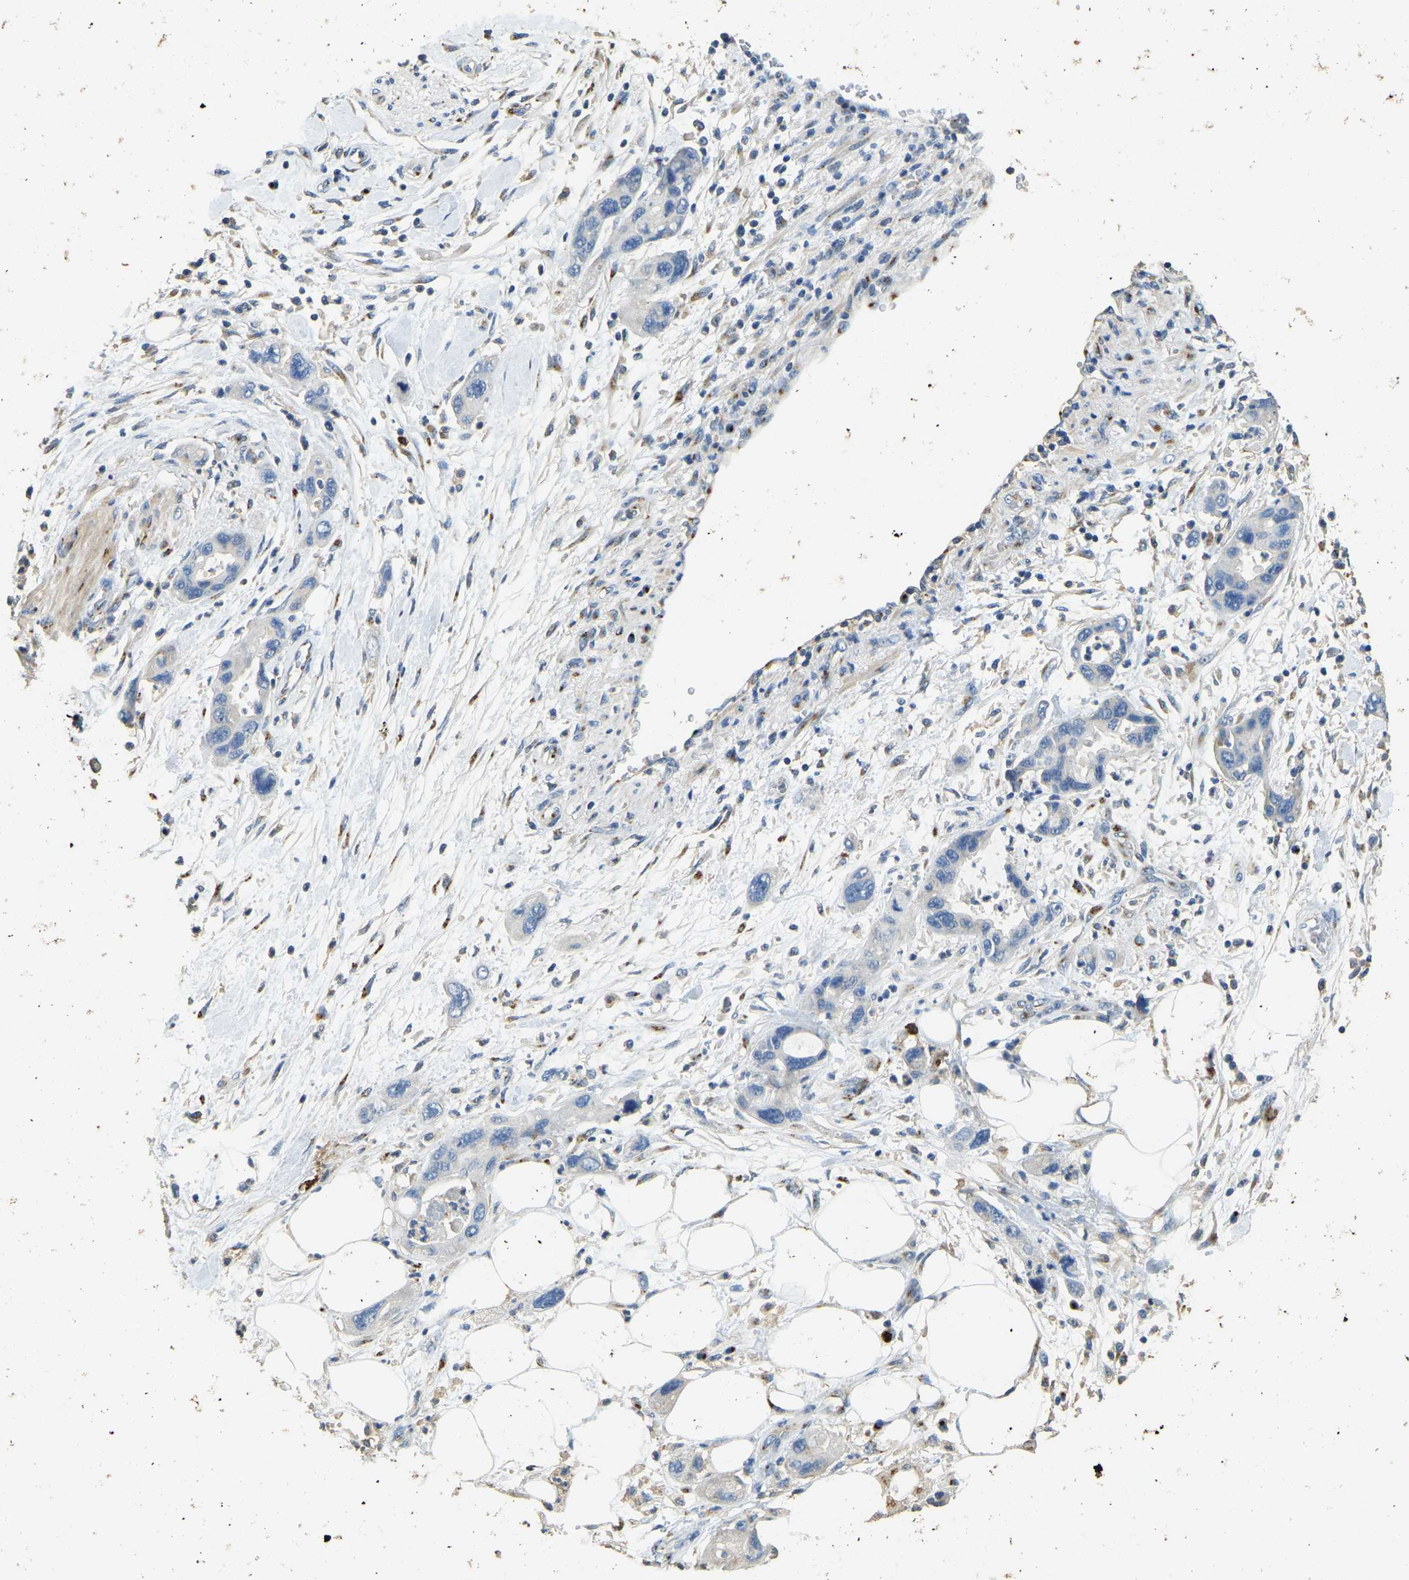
{"staining": {"intensity": "negative", "quantity": "none", "location": "none"}, "tissue": "pancreatic cancer", "cell_type": "Tumor cells", "image_type": "cancer", "snomed": [{"axis": "morphology", "description": "Normal tissue, NOS"}, {"axis": "morphology", "description": "Adenocarcinoma, NOS"}, {"axis": "topography", "description": "Pancreas"}], "caption": "Tumor cells are negative for protein expression in human pancreatic cancer. (DAB IHC visualized using brightfield microscopy, high magnification).", "gene": "FAM174A", "patient": {"sex": "female", "age": 71}}